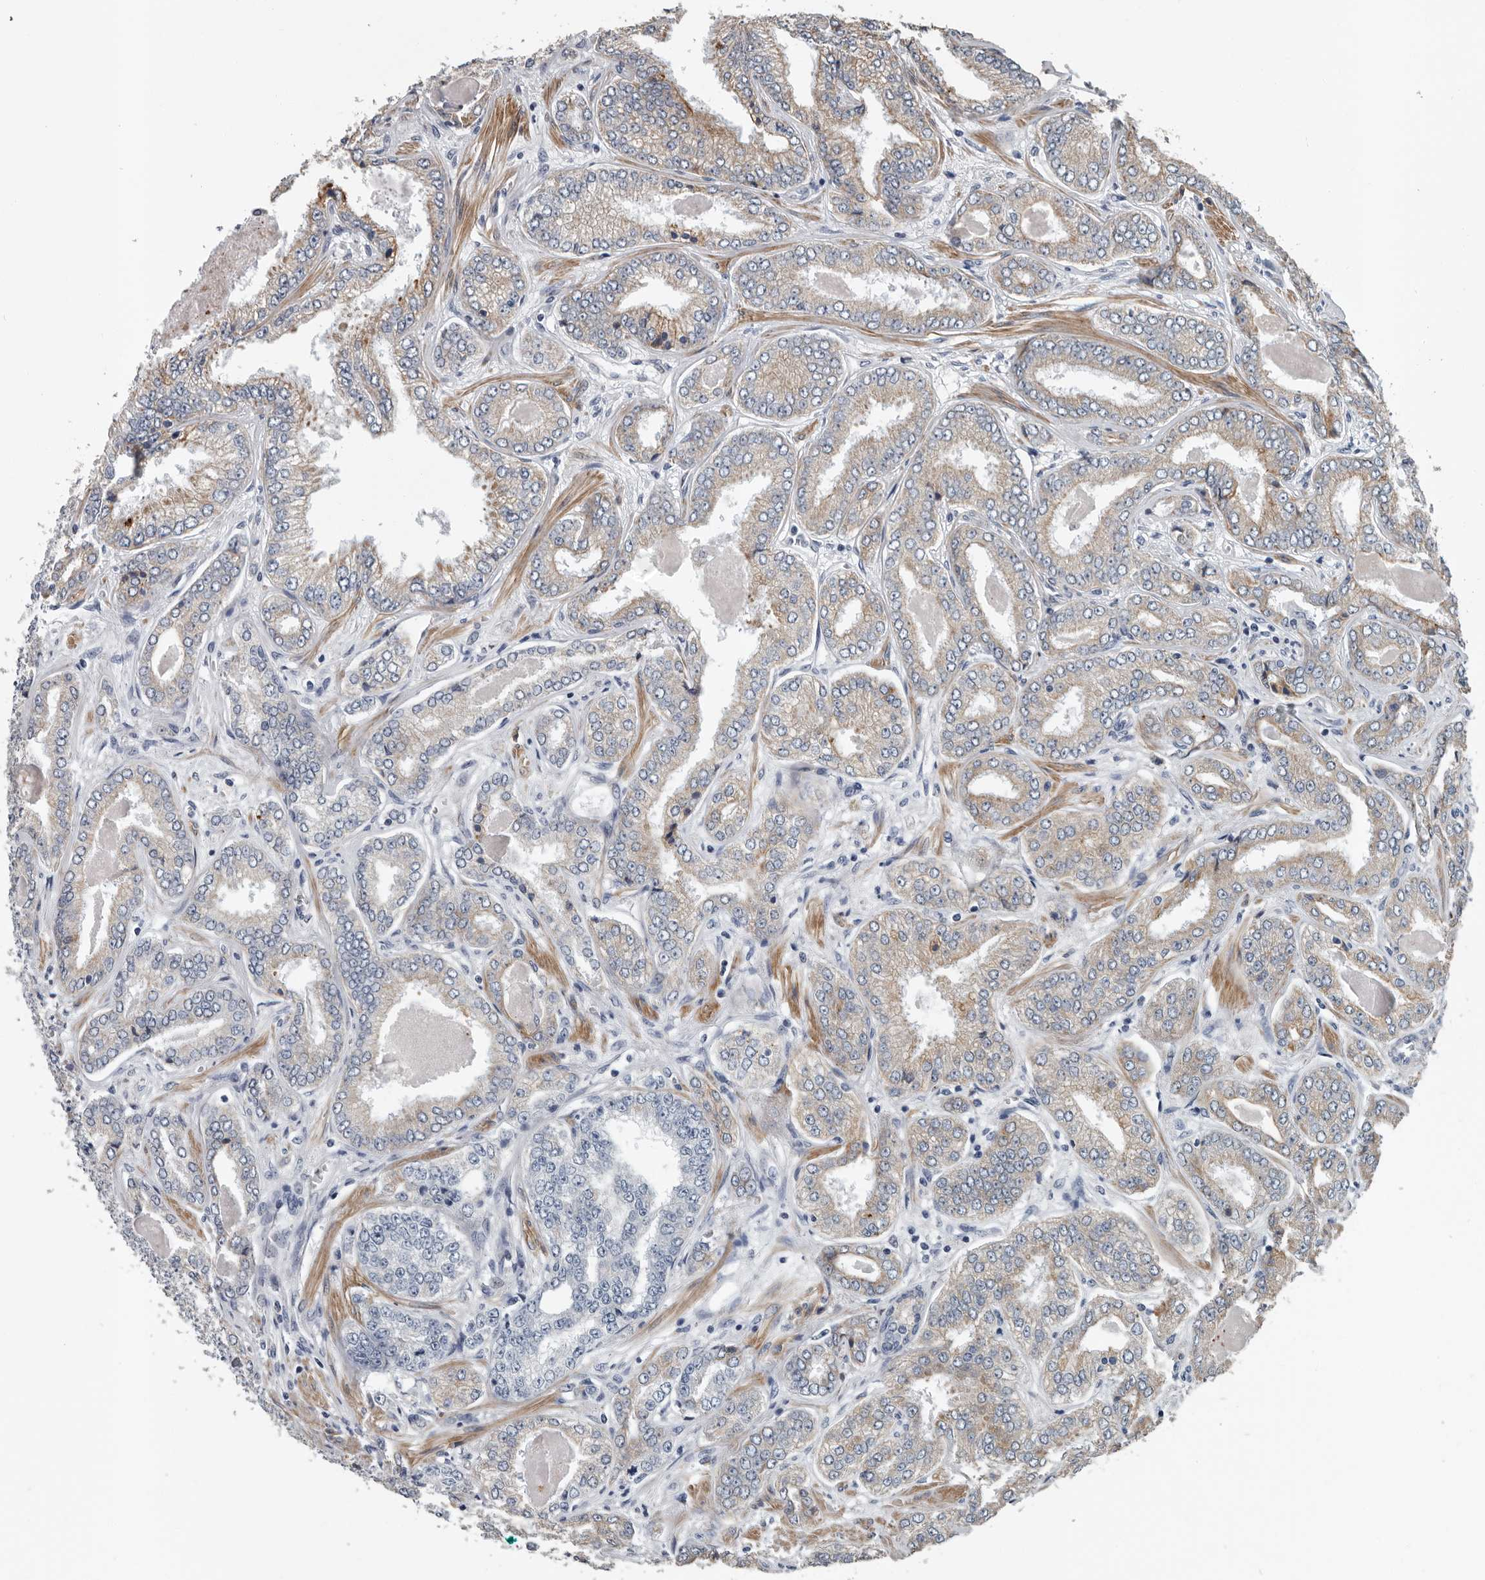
{"staining": {"intensity": "weak", "quantity": "25%-75%", "location": "cytoplasmic/membranous"}, "tissue": "prostate cancer", "cell_type": "Tumor cells", "image_type": "cancer", "snomed": [{"axis": "morphology", "description": "Adenocarcinoma, High grade"}, {"axis": "topography", "description": "Prostate"}], "caption": "About 25%-75% of tumor cells in human prostate high-grade adenocarcinoma demonstrate weak cytoplasmic/membranous protein positivity as visualized by brown immunohistochemical staining.", "gene": "DPY19L4", "patient": {"sex": "male", "age": 71}}